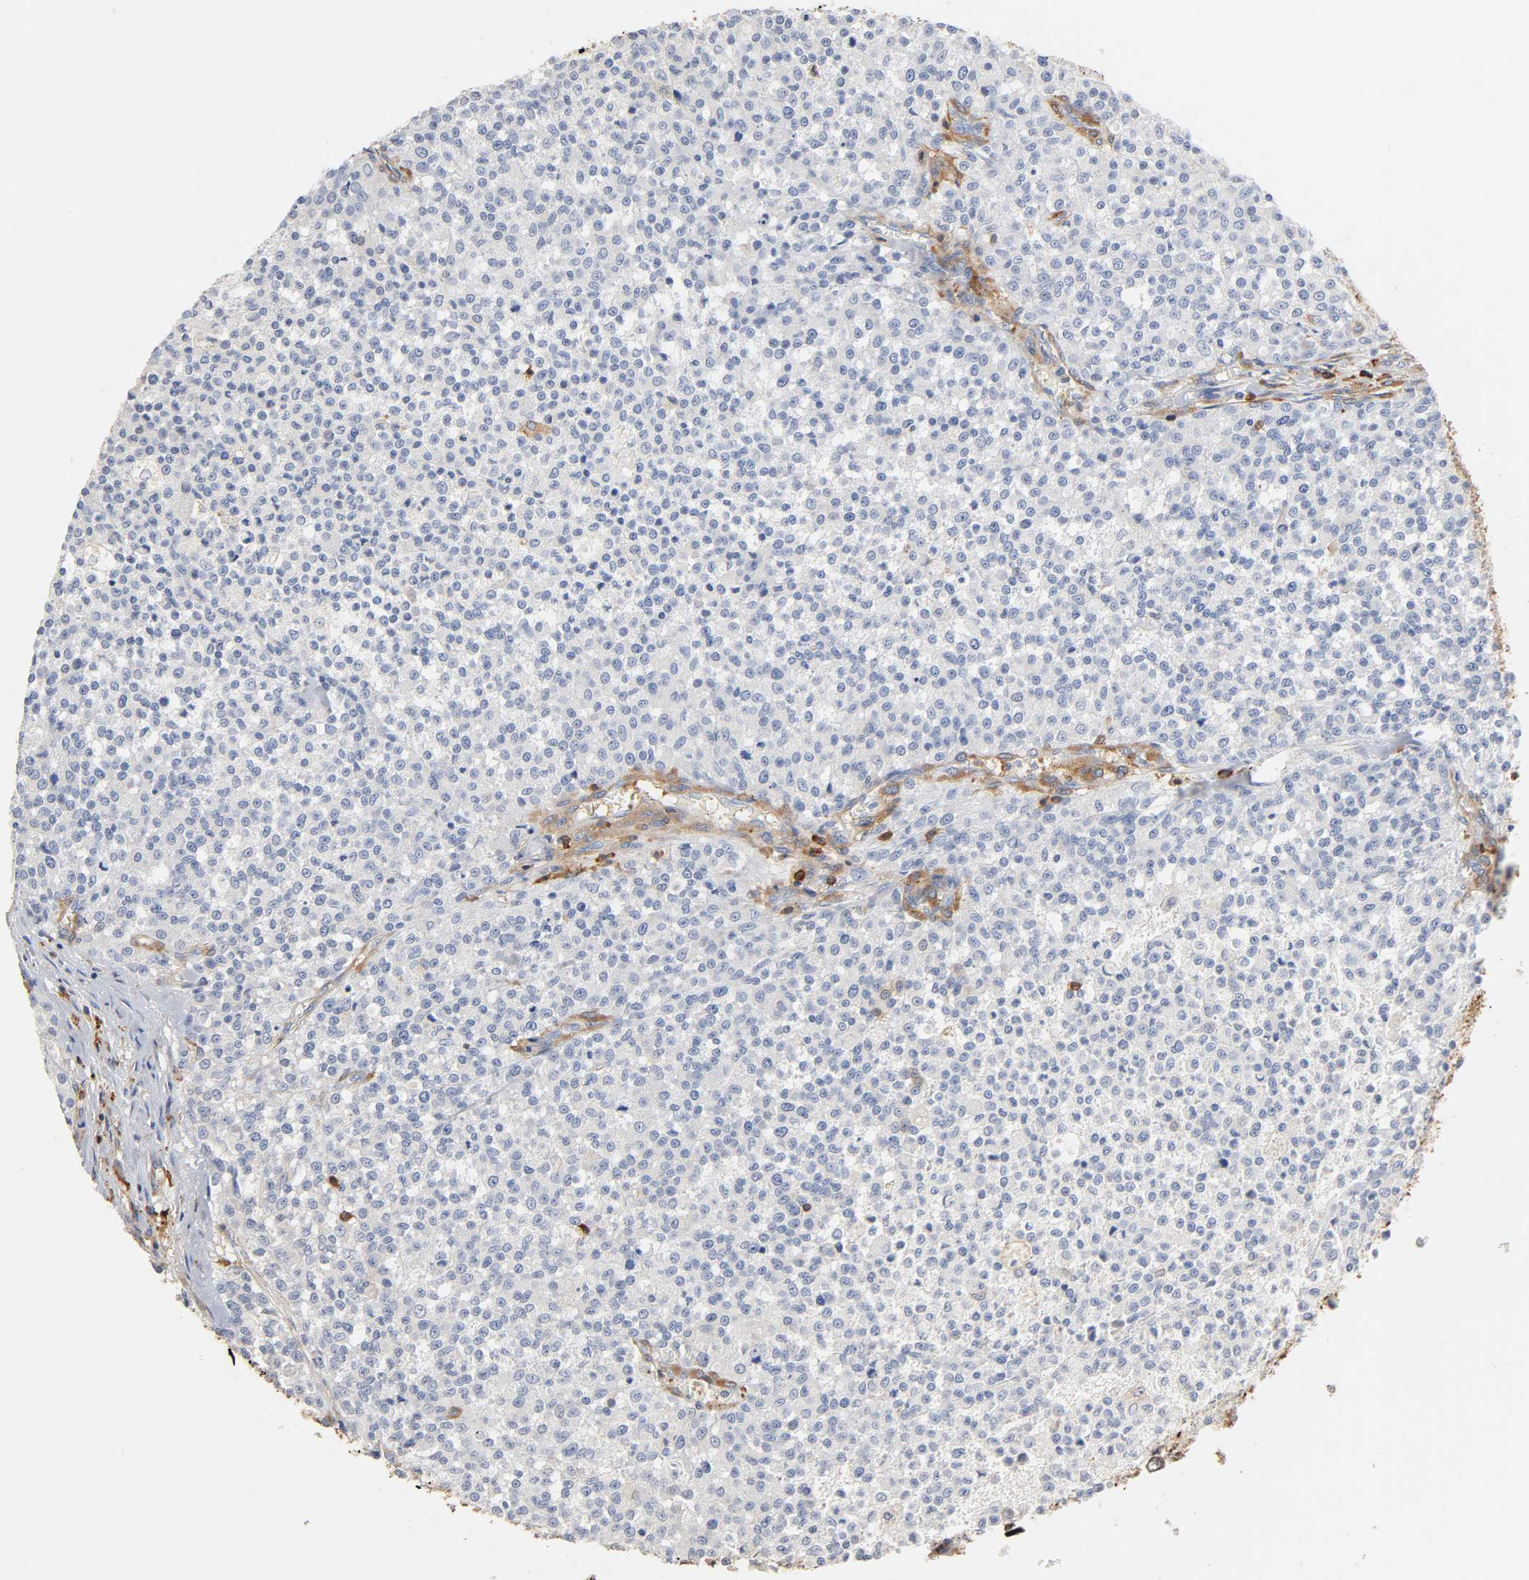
{"staining": {"intensity": "negative", "quantity": "none", "location": "none"}, "tissue": "testis cancer", "cell_type": "Tumor cells", "image_type": "cancer", "snomed": [{"axis": "morphology", "description": "Seminoma, NOS"}, {"axis": "topography", "description": "Testis"}], "caption": "Tumor cells are negative for protein expression in human testis cancer (seminoma).", "gene": "BIN1", "patient": {"sex": "male", "age": 59}}